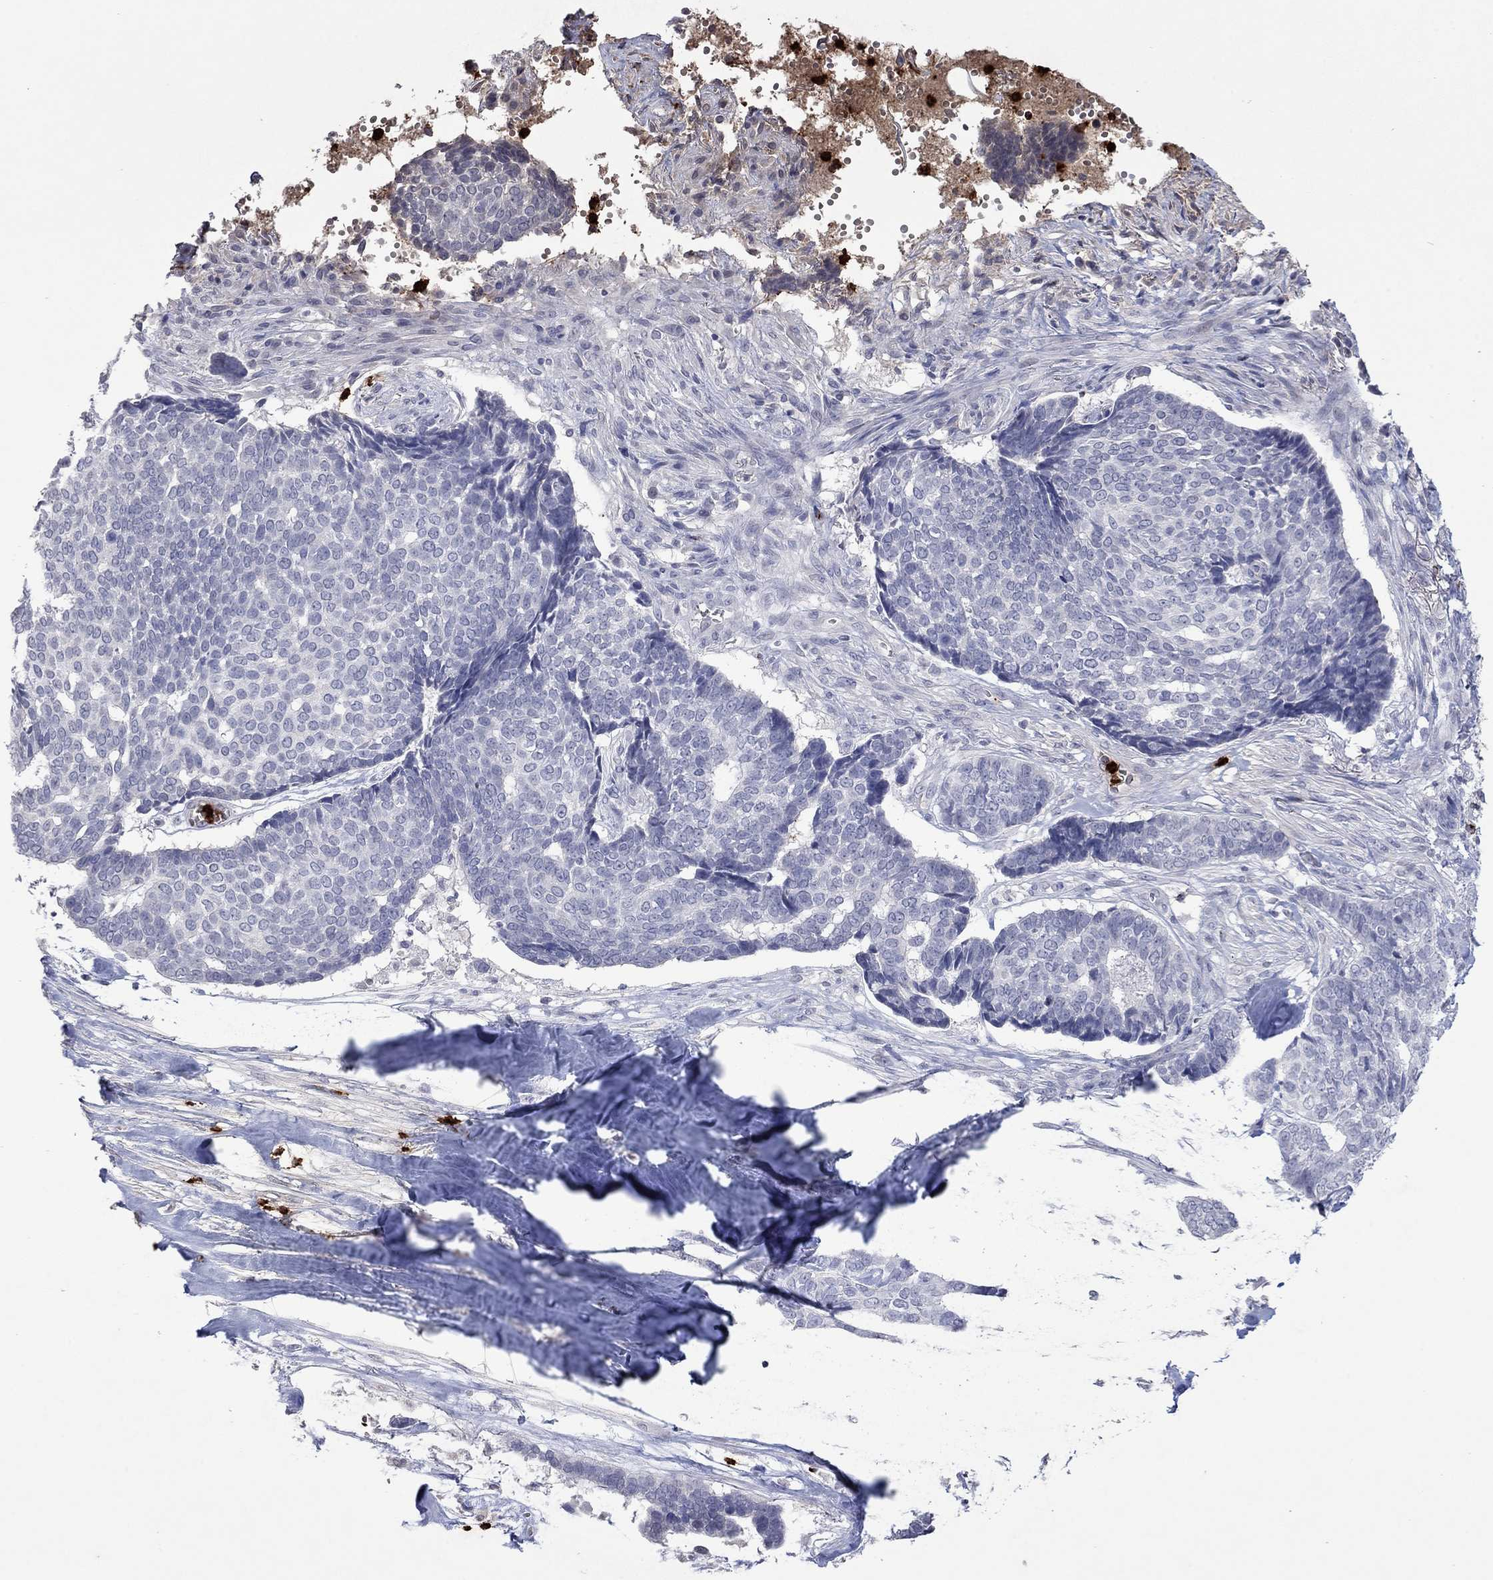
{"staining": {"intensity": "negative", "quantity": "none", "location": "none"}, "tissue": "skin cancer", "cell_type": "Tumor cells", "image_type": "cancer", "snomed": [{"axis": "morphology", "description": "Basal cell carcinoma"}, {"axis": "topography", "description": "Skin"}], "caption": "Immunohistochemistry photomicrograph of neoplastic tissue: human skin cancer (basal cell carcinoma) stained with DAB (3,3'-diaminobenzidine) shows no significant protein expression in tumor cells. Brightfield microscopy of IHC stained with DAB (brown) and hematoxylin (blue), captured at high magnification.", "gene": "CCL5", "patient": {"sex": "male", "age": 86}}